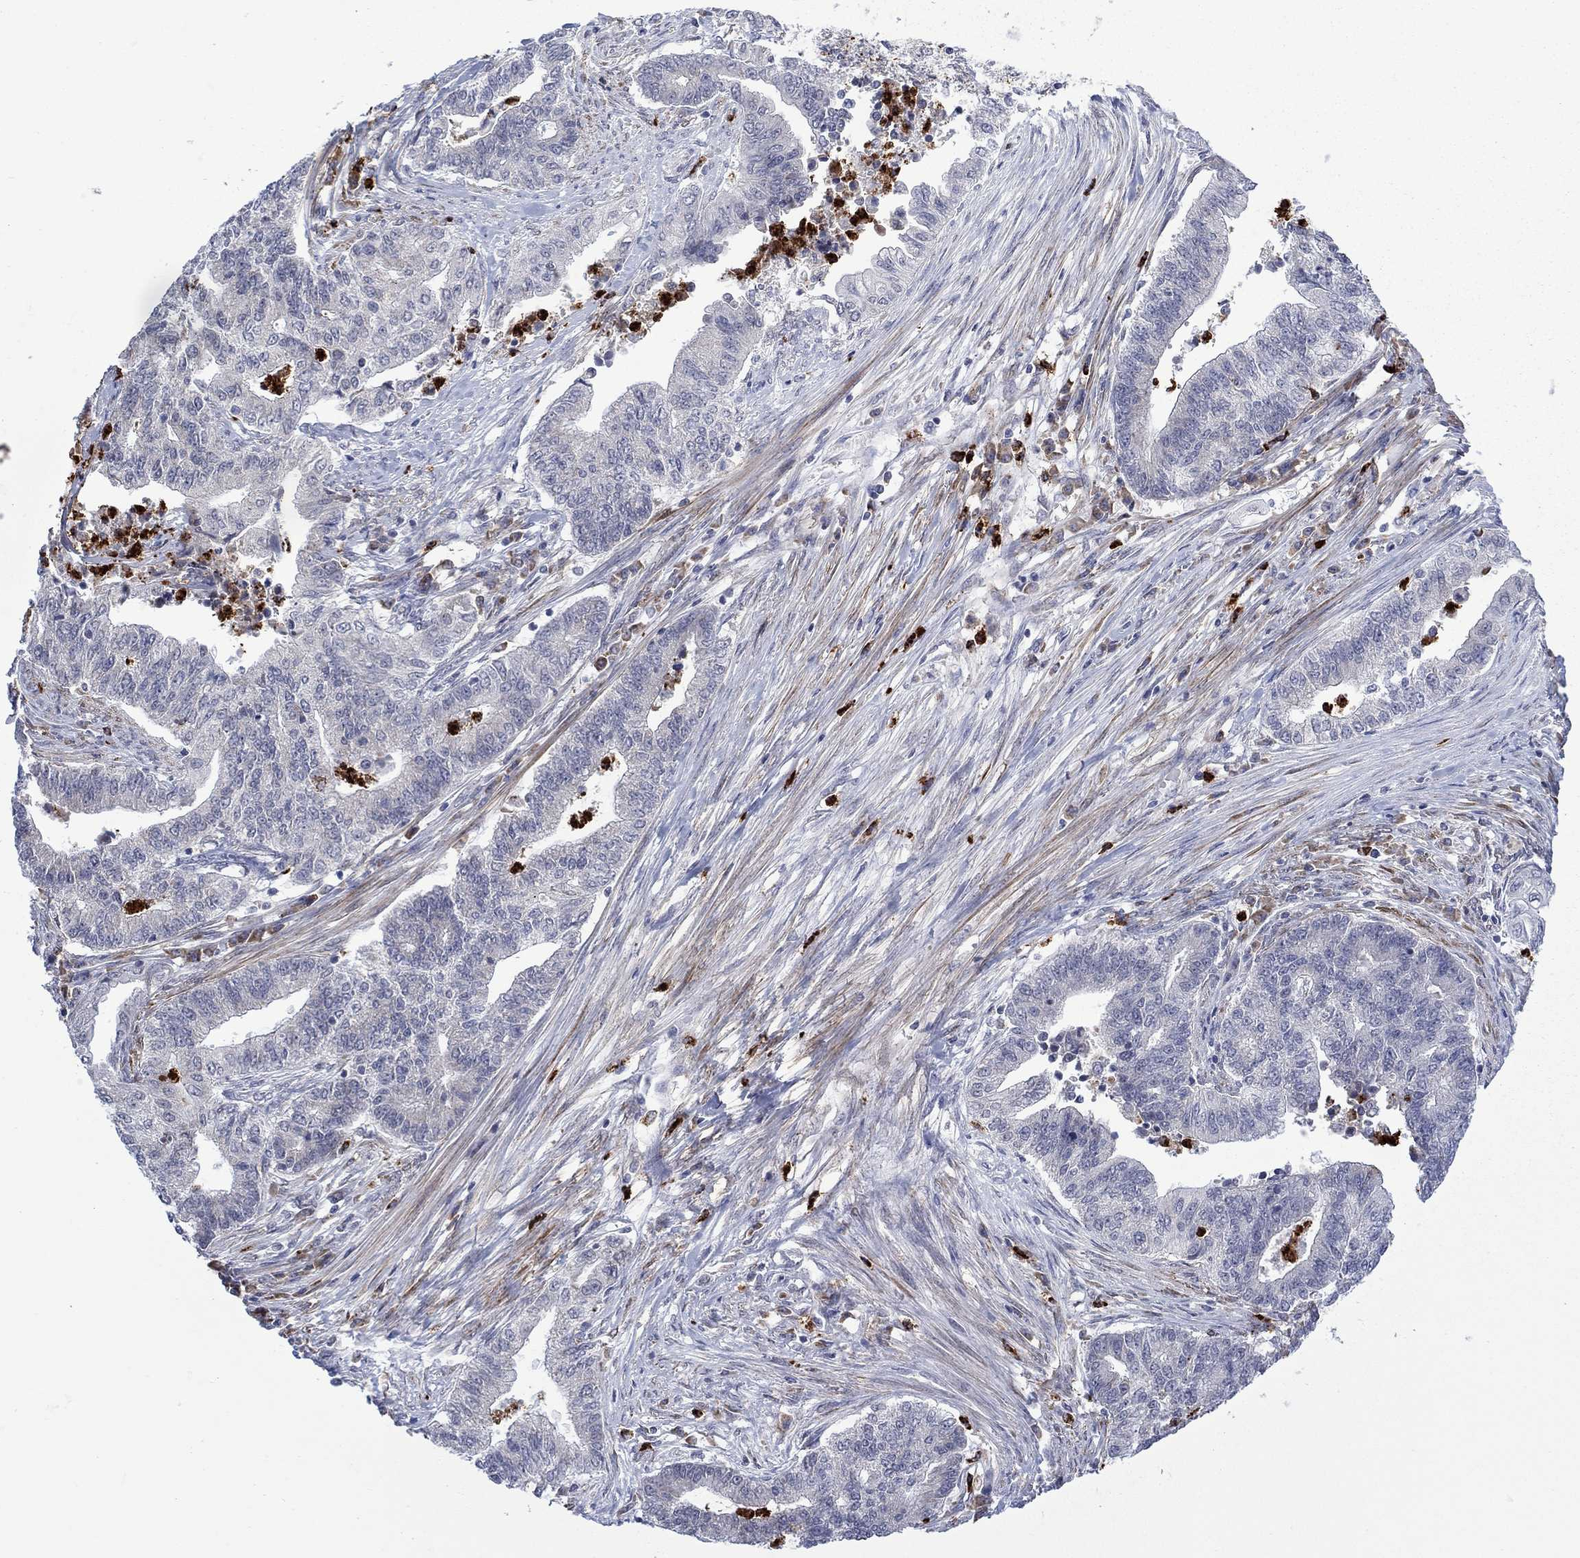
{"staining": {"intensity": "negative", "quantity": "none", "location": "none"}, "tissue": "endometrial cancer", "cell_type": "Tumor cells", "image_type": "cancer", "snomed": [{"axis": "morphology", "description": "Adenocarcinoma, NOS"}, {"axis": "topography", "description": "Uterus"}, {"axis": "topography", "description": "Endometrium"}], "caption": "This is an IHC image of endometrial cancer (adenocarcinoma). There is no staining in tumor cells.", "gene": "MTRFR", "patient": {"sex": "female", "age": 54}}